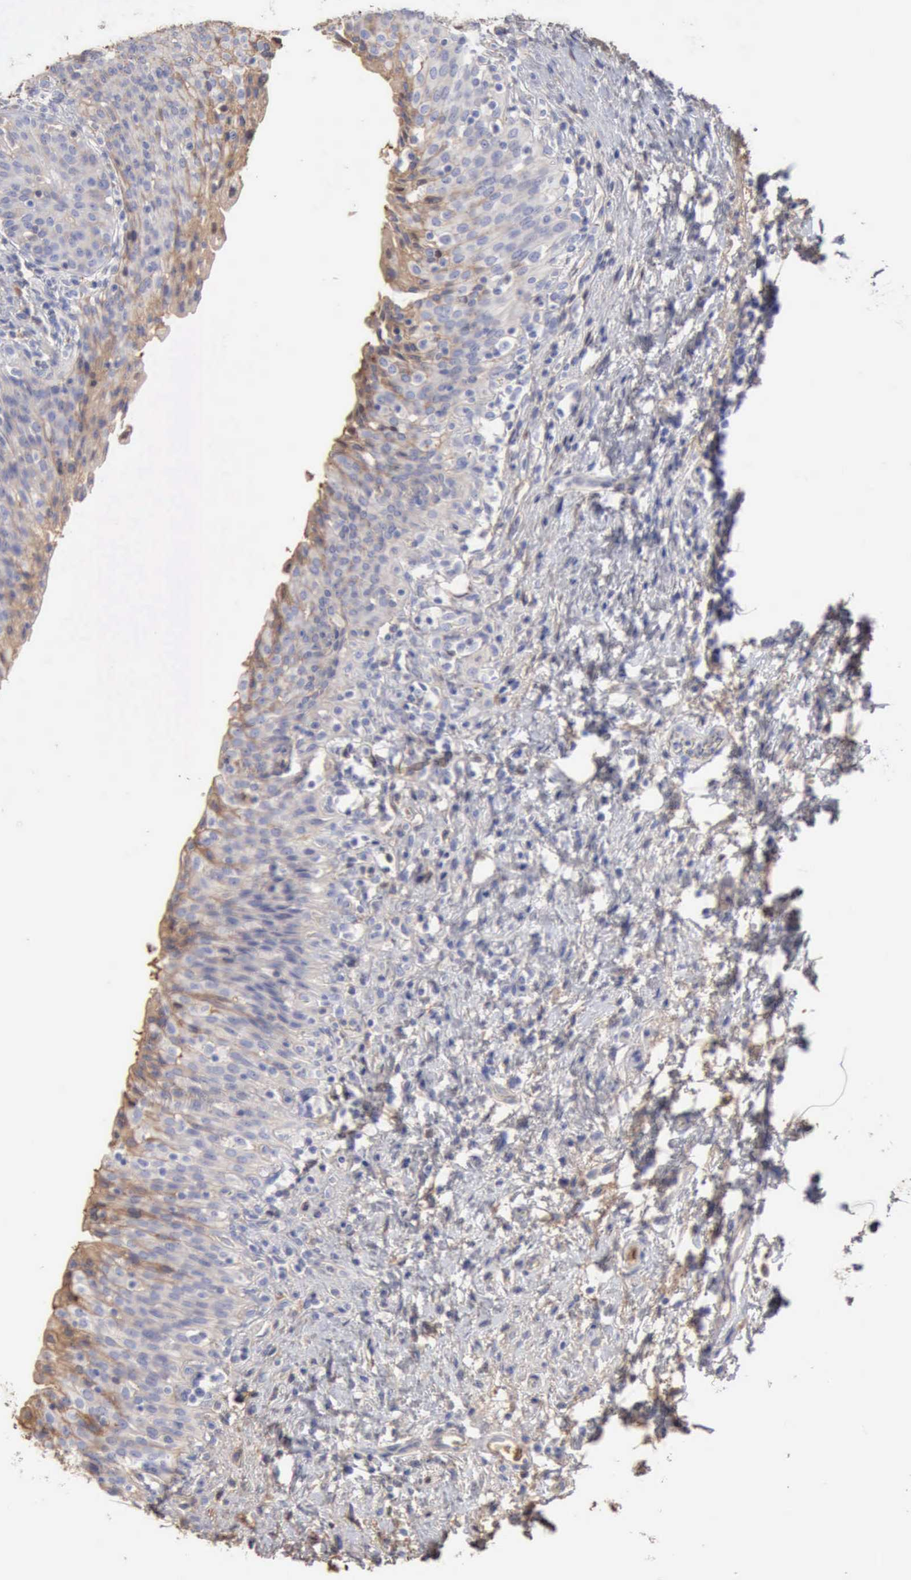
{"staining": {"intensity": "weak", "quantity": "<25%", "location": "cytoplasmic/membranous"}, "tissue": "urinary bladder", "cell_type": "Urothelial cells", "image_type": "normal", "snomed": [{"axis": "morphology", "description": "Normal tissue, NOS"}, {"axis": "topography", "description": "Urinary bladder"}], "caption": "IHC micrograph of normal urinary bladder stained for a protein (brown), which demonstrates no positivity in urothelial cells.", "gene": "SERPINA1", "patient": {"sex": "male", "age": 51}}